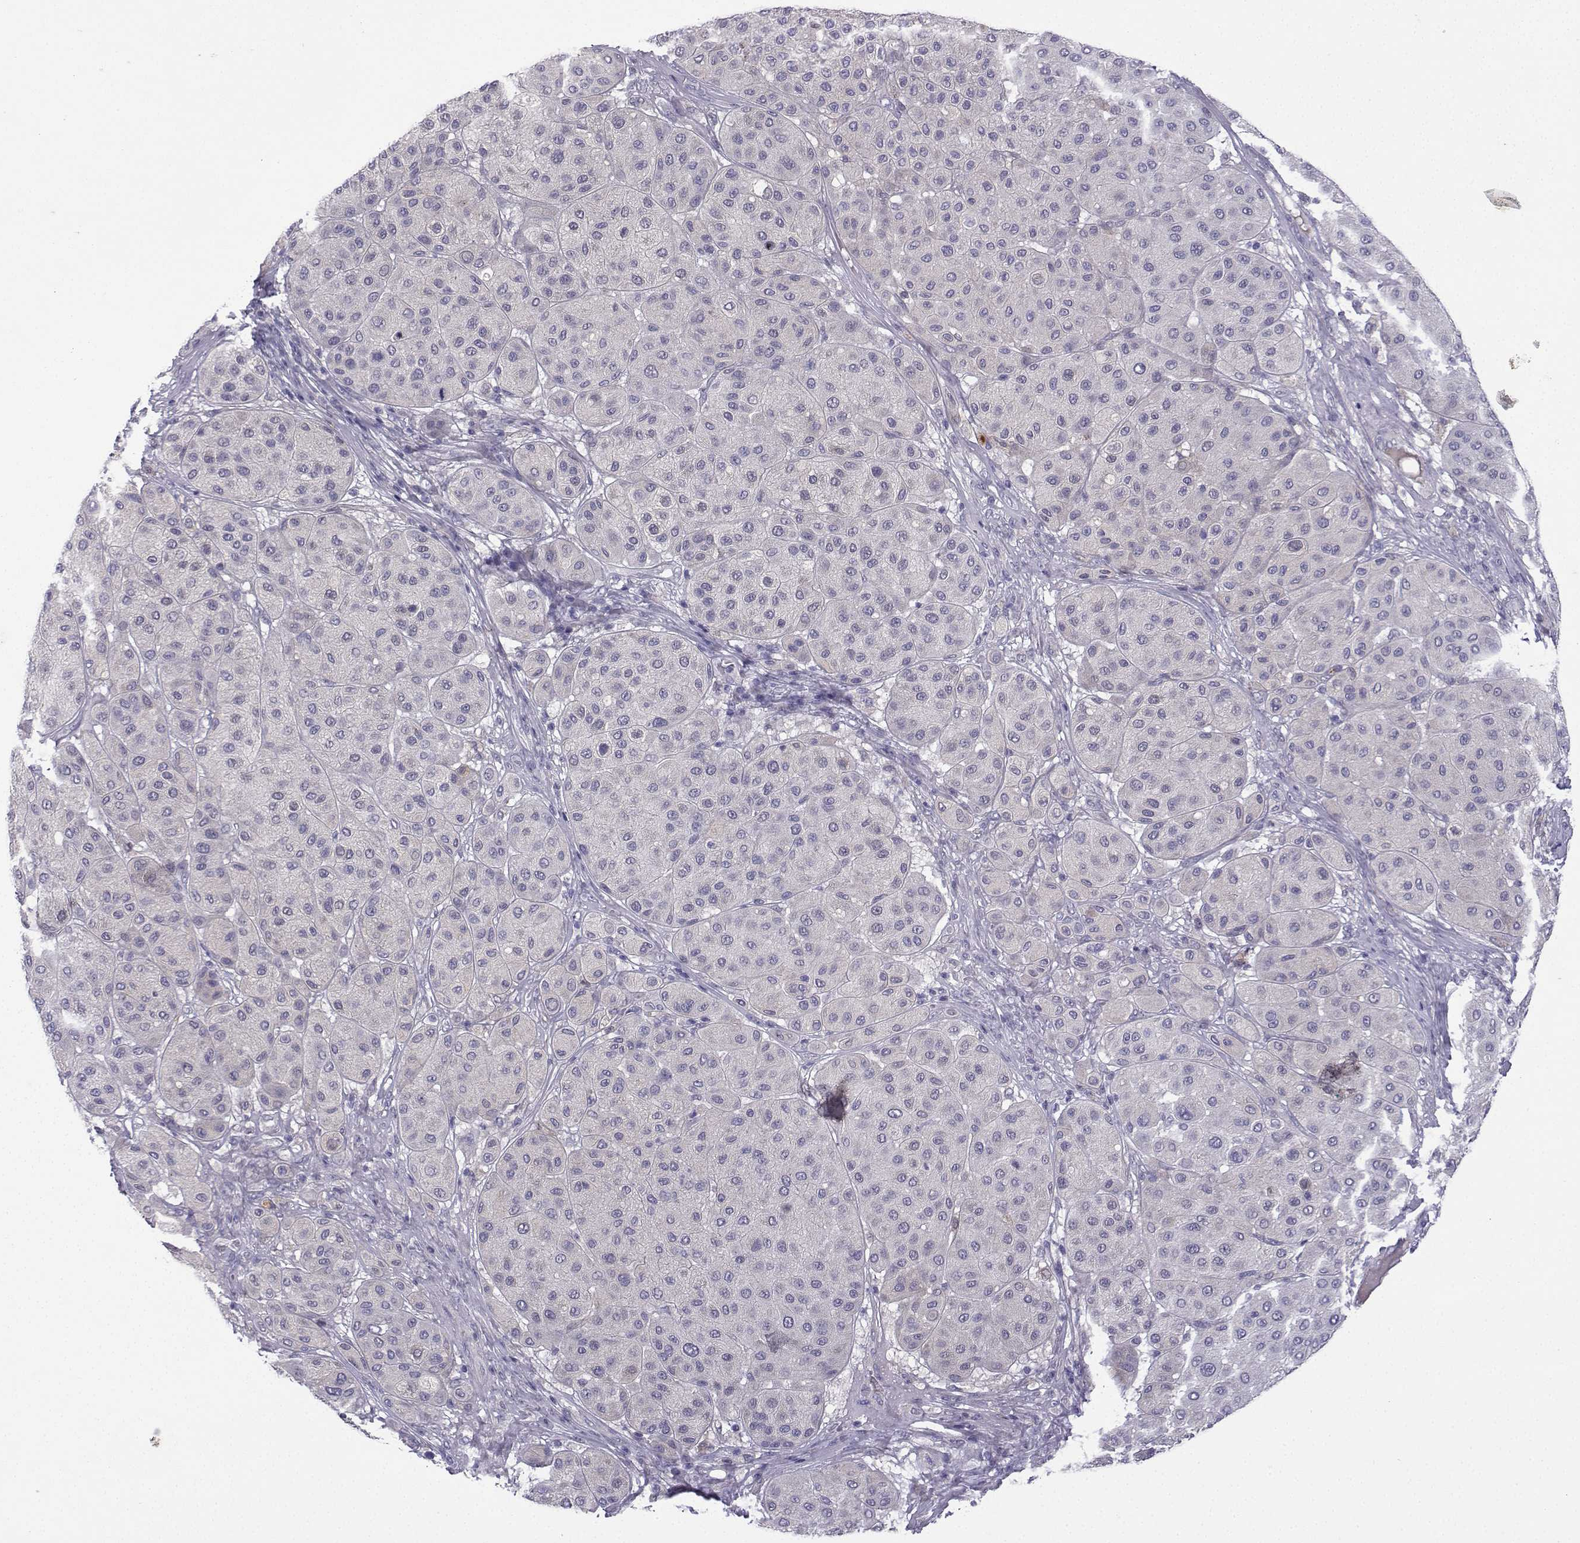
{"staining": {"intensity": "negative", "quantity": "none", "location": "none"}, "tissue": "melanoma", "cell_type": "Tumor cells", "image_type": "cancer", "snomed": [{"axis": "morphology", "description": "Malignant melanoma, Metastatic site"}, {"axis": "topography", "description": "Smooth muscle"}], "caption": "High power microscopy photomicrograph of an IHC micrograph of melanoma, revealing no significant positivity in tumor cells.", "gene": "SPACA7", "patient": {"sex": "male", "age": 41}}